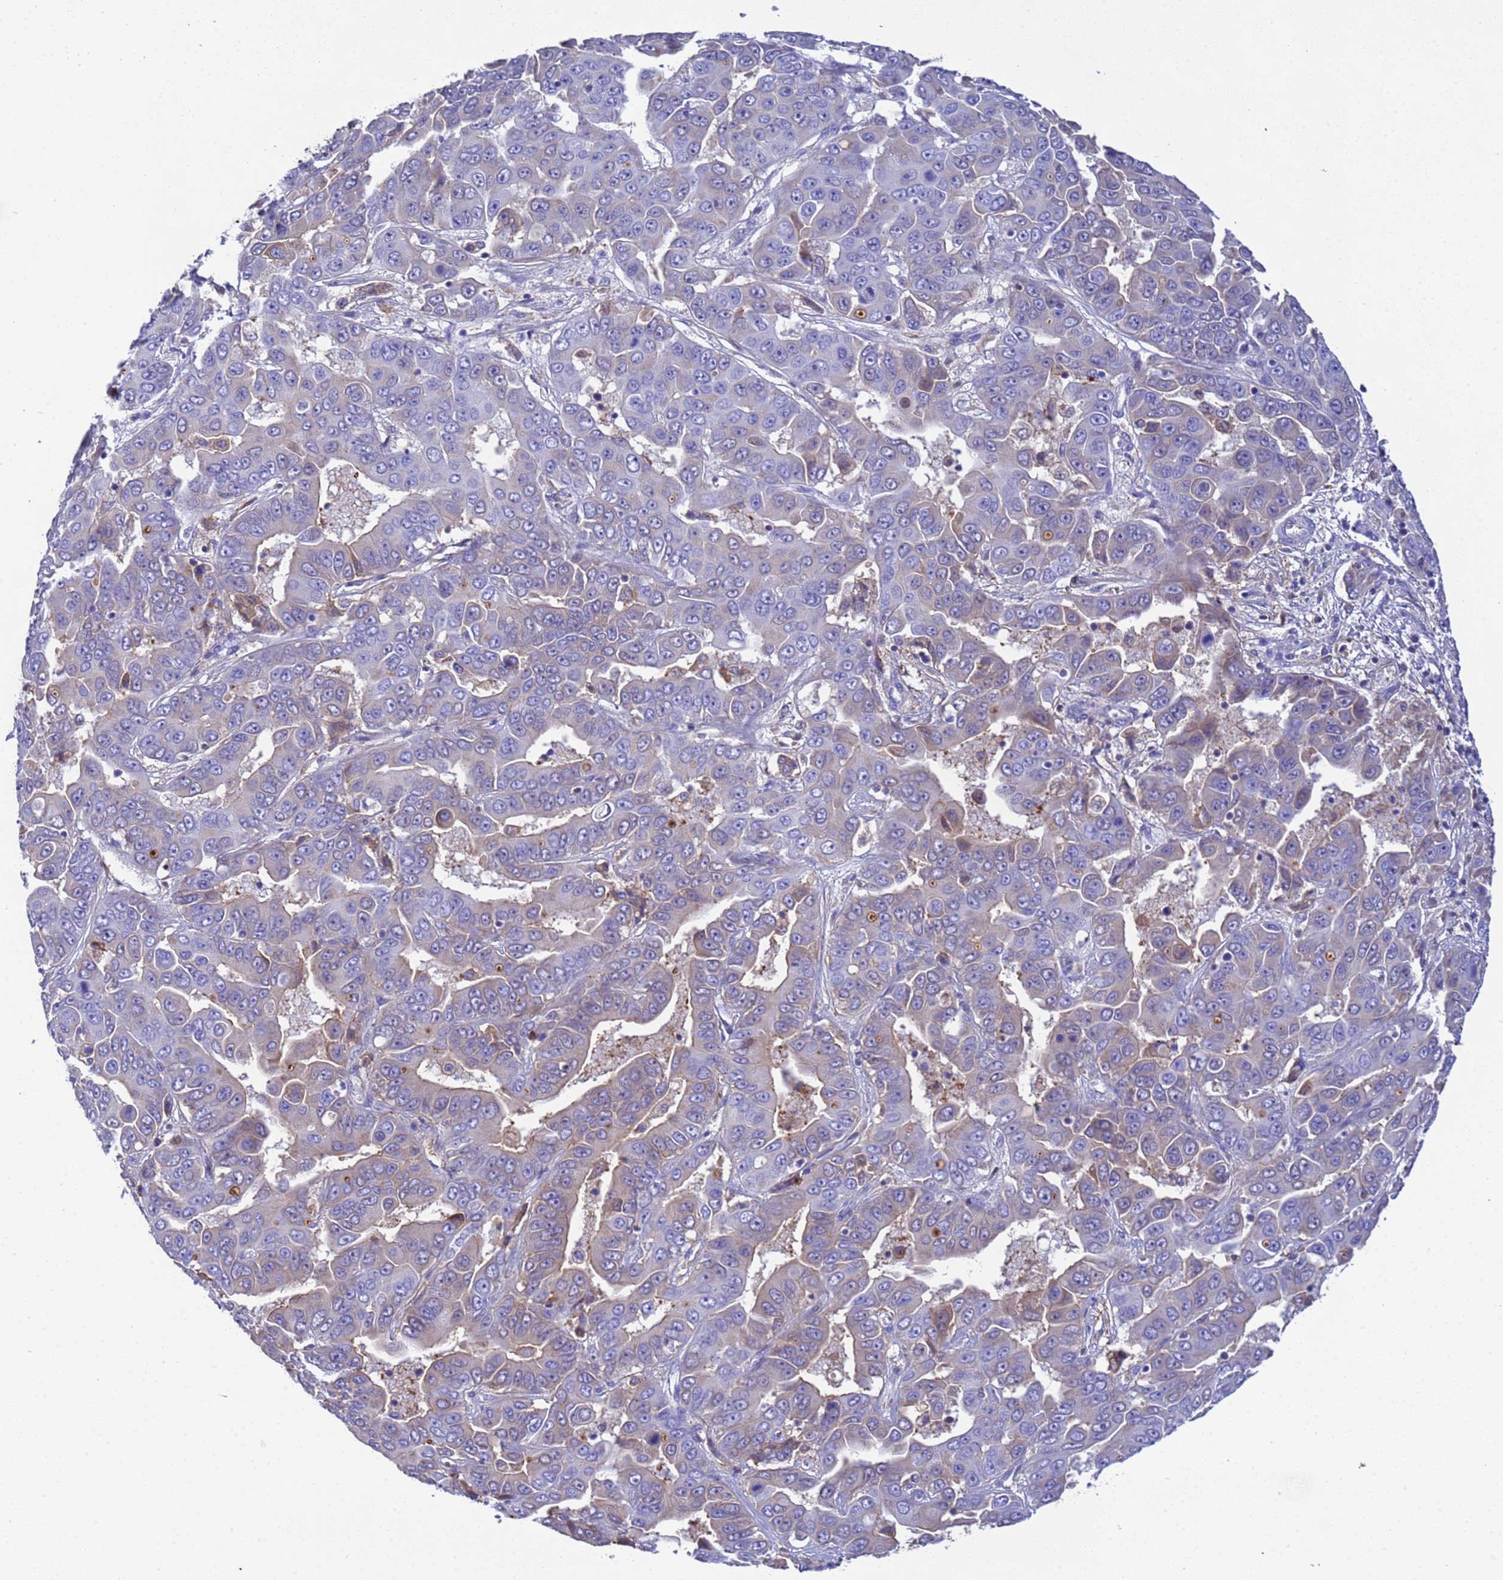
{"staining": {"intensity": "moderate", "quantity": "<25%", "location": "cytoplasmic/membranous"}, "tissue": "liver cancer", "cell_type": "Tumor cells", "image_type": "cancer", "snomed": [{"axis": "morphology", "description": "Cholangiocarcinoma"}, {"axis": "topography", "description": "Liver"}], "caption": "Liver cholangiocarcinoma stained with DAB (3,3'-diaminobenzidine) immunohistochemistry (IHC) demonstrates low levels of moderate cytoplasmic/membranous expression in about <25% of tumor cells.", "gene": "H1-7", "patient": {"sex": "female", "age": 52}}